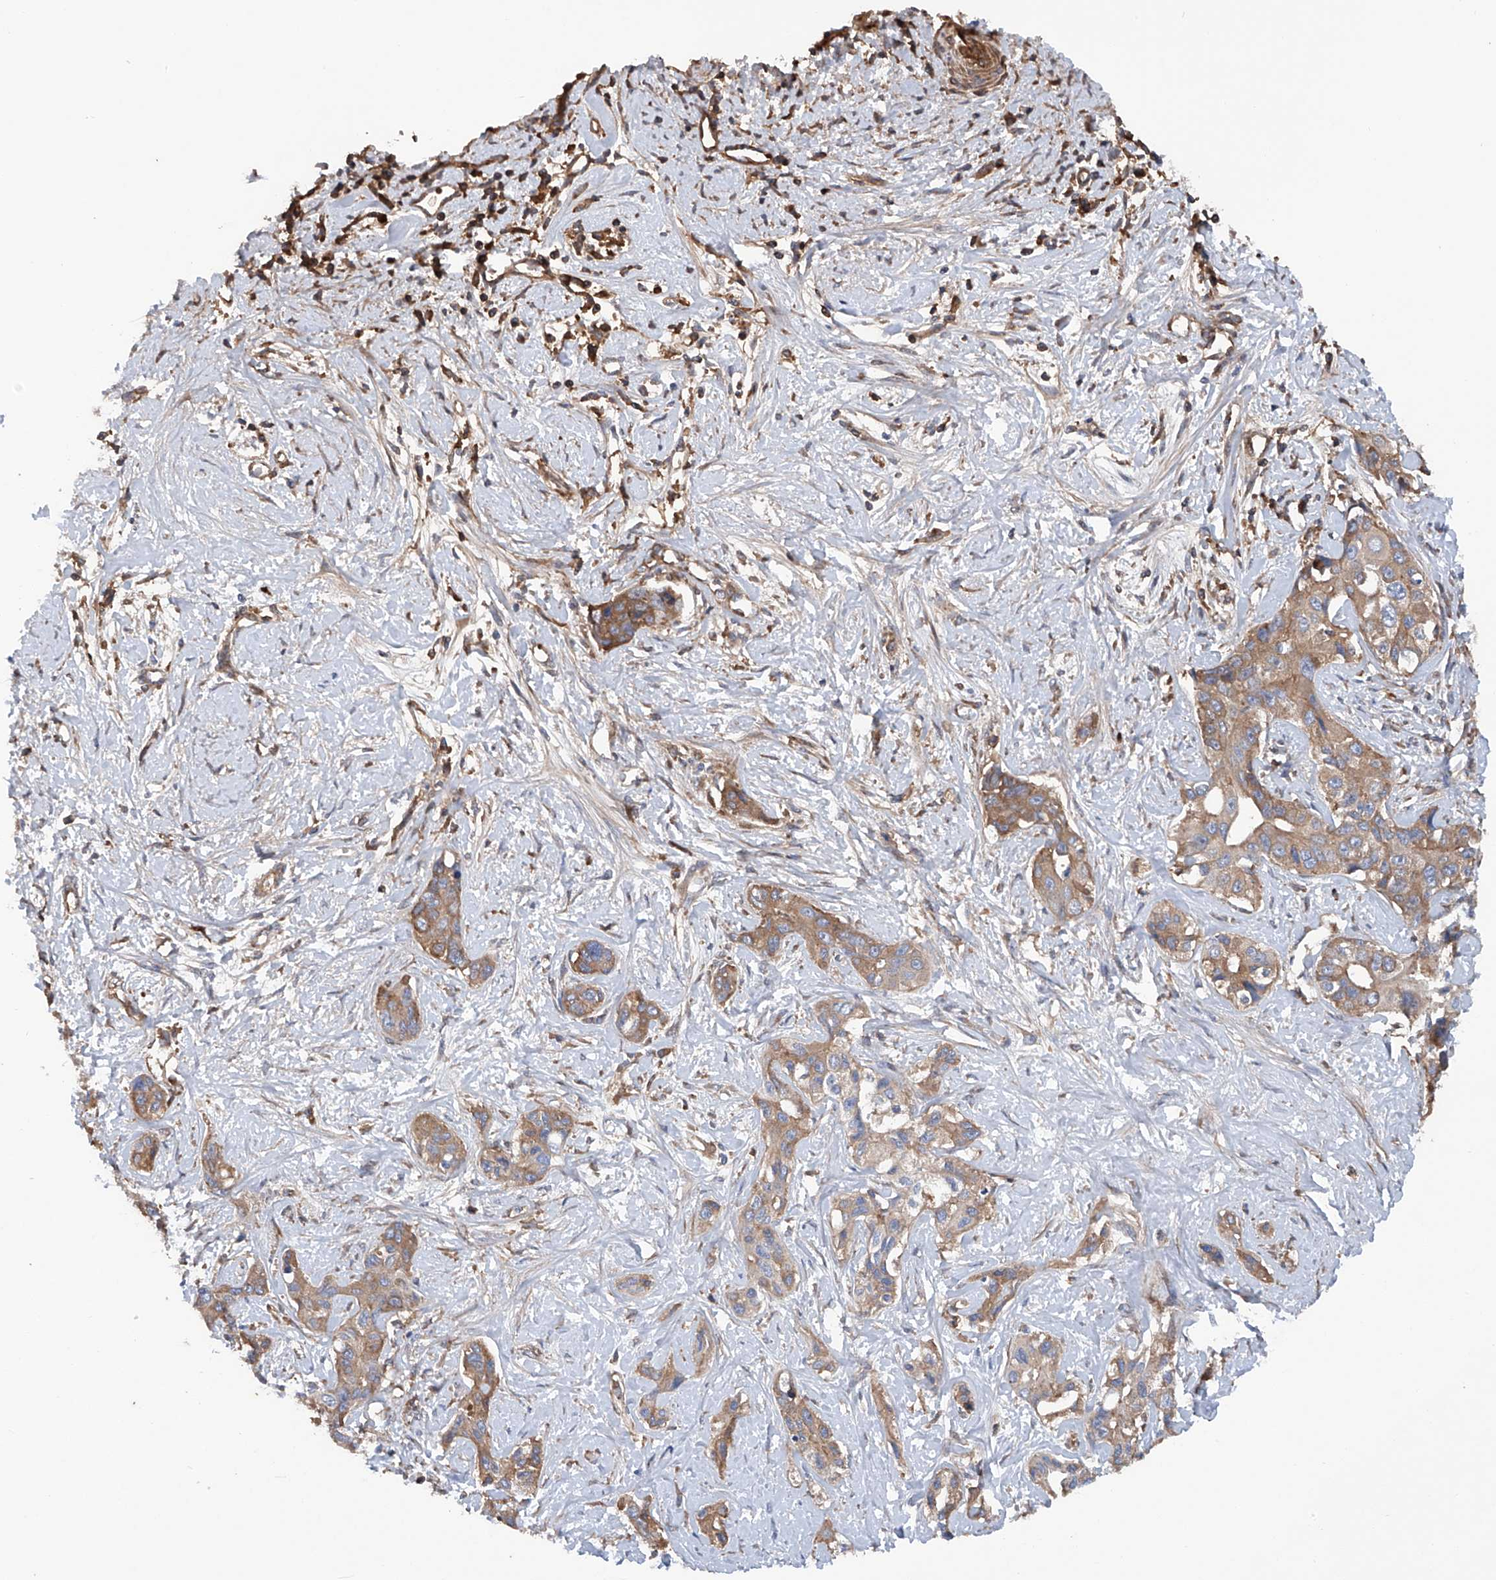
{"staining": {"intensity": "moderate", "quantity": ">75%", "location": "cytoplasmic/membranous"}, "tissue": "liver cancer", "cell_type": "Tumor cells", "image_type": "cancer", "snomed": [{"axis": "morphology", "description": "Cholangiocarcinoma"}, {"axis": "topography", "description": "Liver"}], "caption": "Tumor cells reveal moderate cytoplasmic/membranous expression in approximately >75% of cells in liver cancer.", "gene": "ASCC3", "patient": {"sex": "male", "age": 59}}